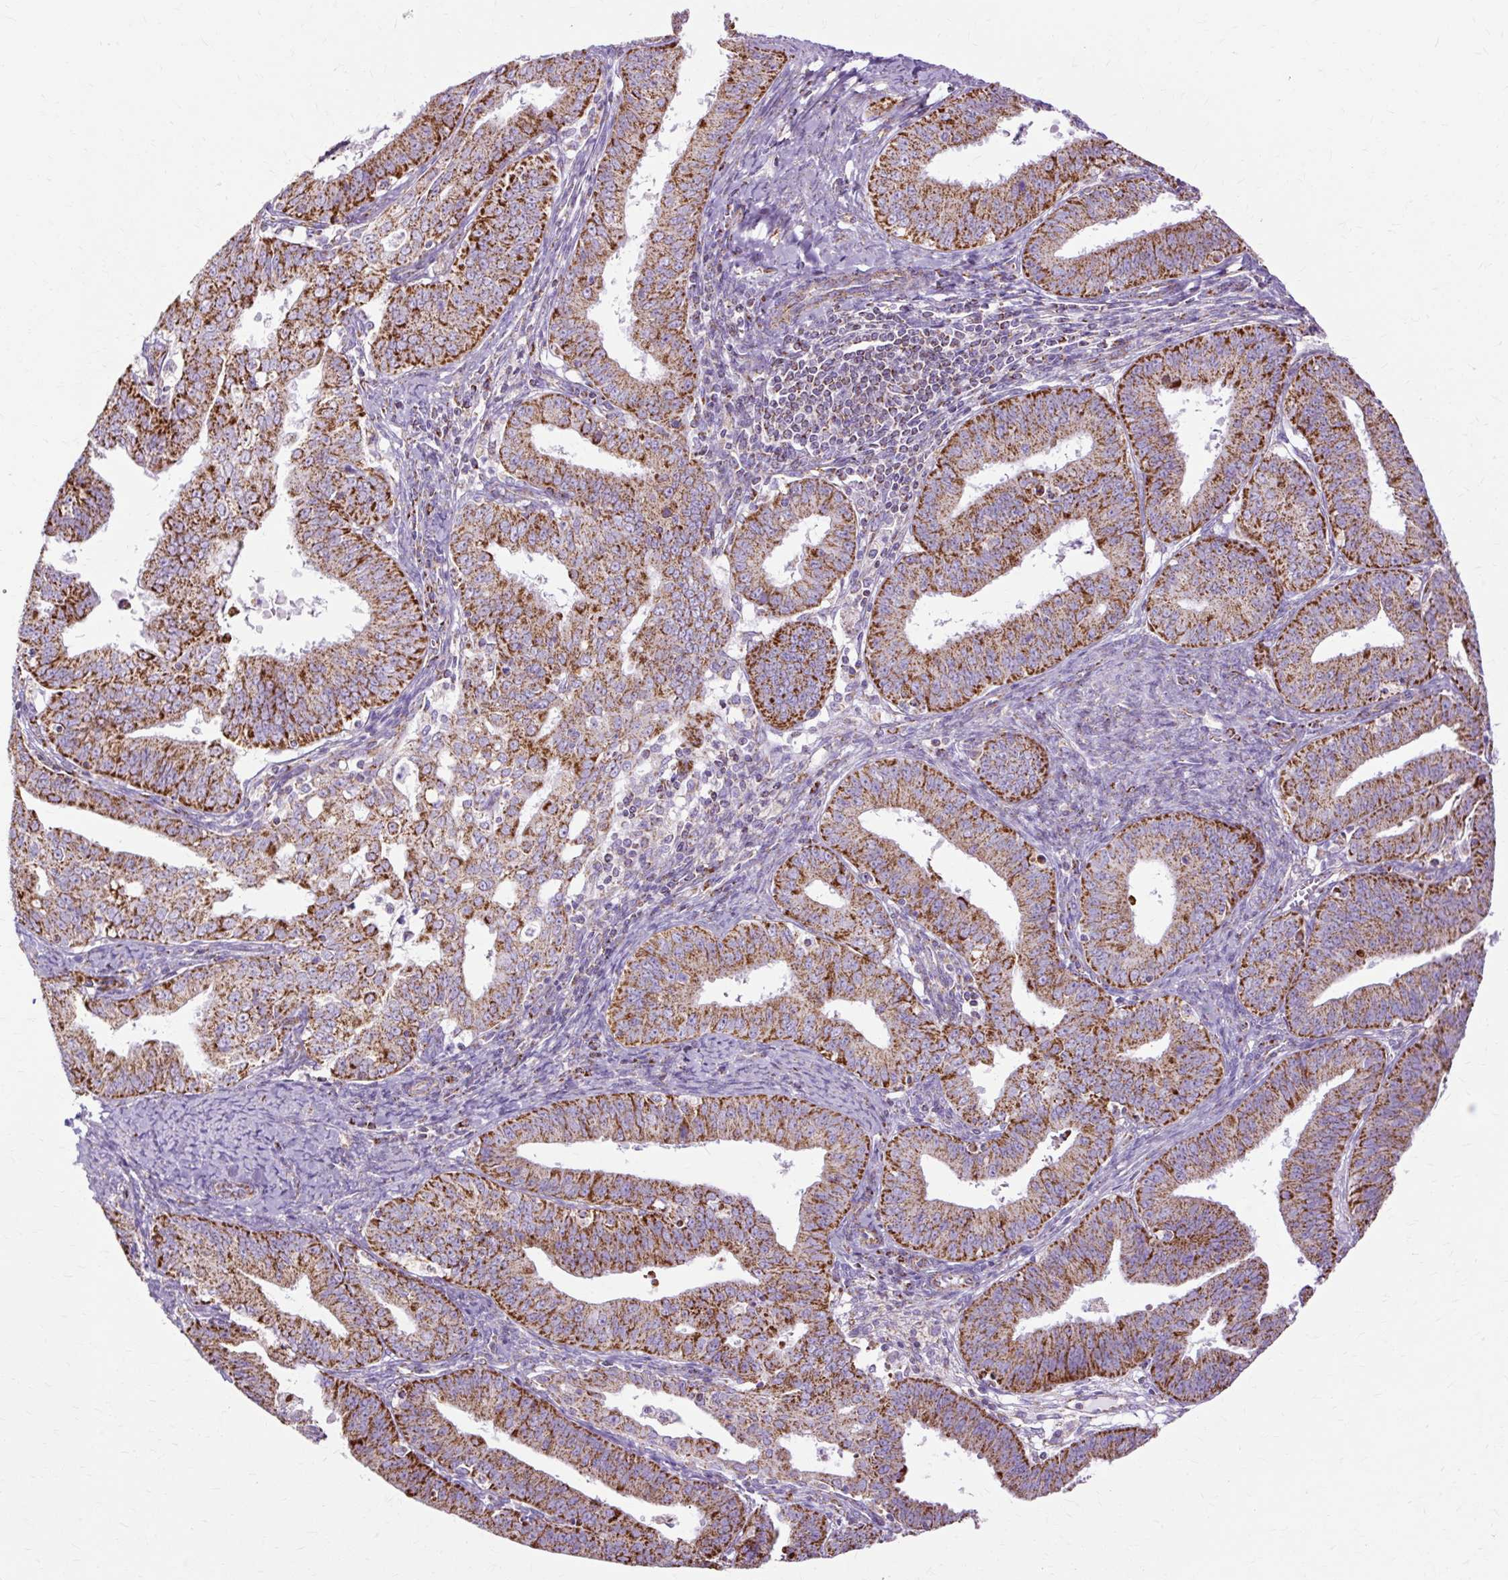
{"staining": {"intensity": "strong", "quantity": ">75%", "location": "cytoplasmic/membranous"}, "tissue": "endometrial cancer", "cell_type": "Tumor cells", "image_type": "cancer", "snomed": [{"axis": "morphology", "description": "Adenocarcinoma, NOS"}, {"axis": "topography", "description": "Endometrium"}], "caption": "Endometrial adenocarcinoma stained with immunohistochemistry shows strong cytoplasmic/membranous expression in about >75% of tumor cells. (DAB = brown stain, brightfield microscopy at high magnification).", "gene": "DLAT", "patient": {"sex": "female", "age": 73}}